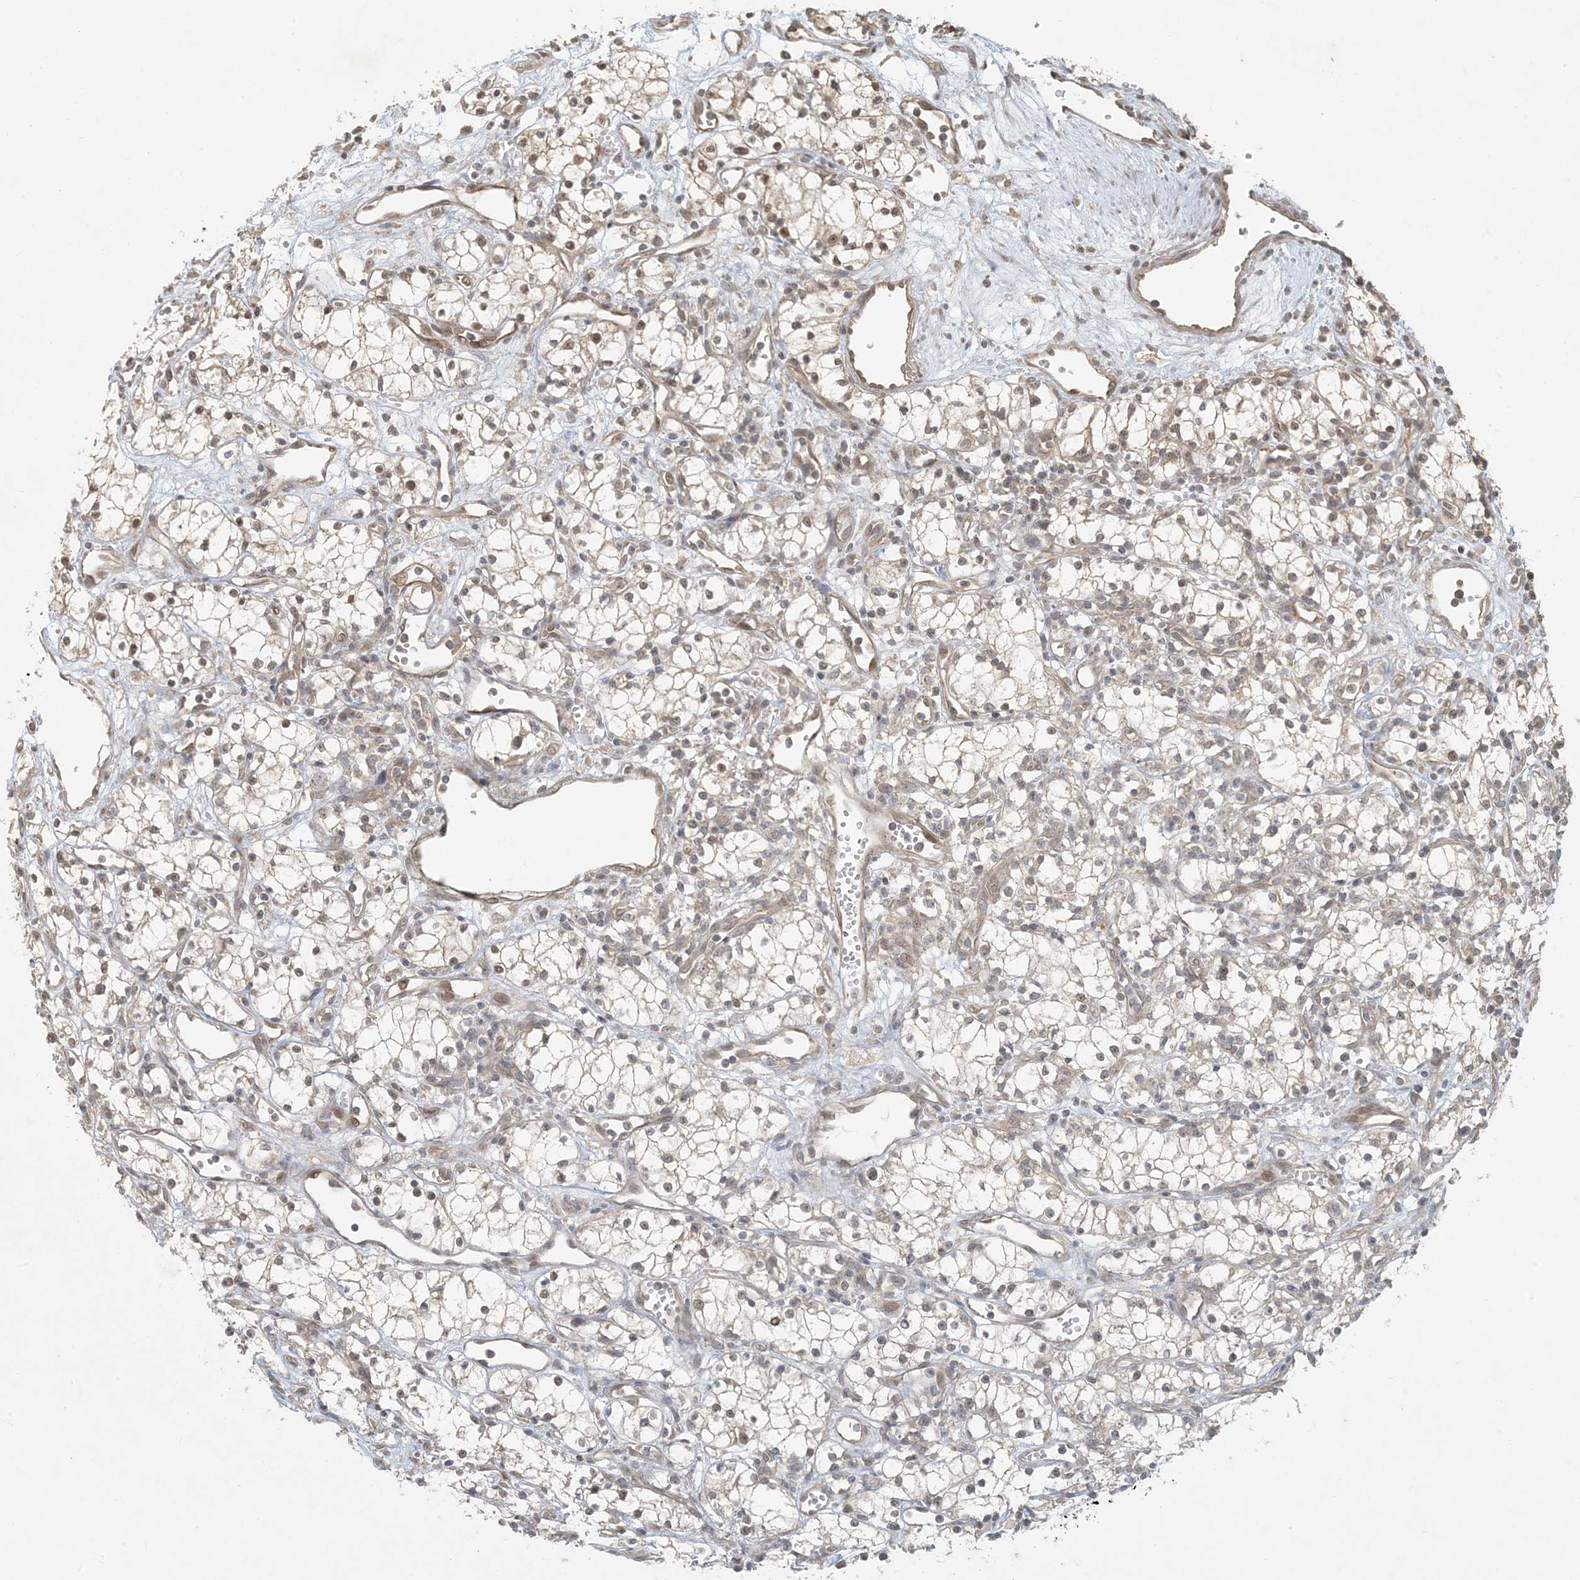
{"staining": {"intensity": "moderate", "quantity": ">75%", "location": "cytoplasmic/membranous,nuclear"}, "tissue": "renal cancer", "cell_type": "Tumor cells", "image_type": "cancer", "snomed": [{"axis": "morphology", "description": "Adenocarcinoma, NOS"}, {"axis": "topography", "description": "Kidney"}], "caption": "High-magnification brightfield microscopy of adenocarcinoma (renal) stained with DAB (3,3'-diaminobenzidine) (brown) and counterstained with hematoxylin (blue). tumor cells exhibit moderate cytoplasmic/membranous and nuclear positivity is seen in approximately>75% of cells.", "gene": "BCORL1", "patient": {"sex": "male", "age": 59}}